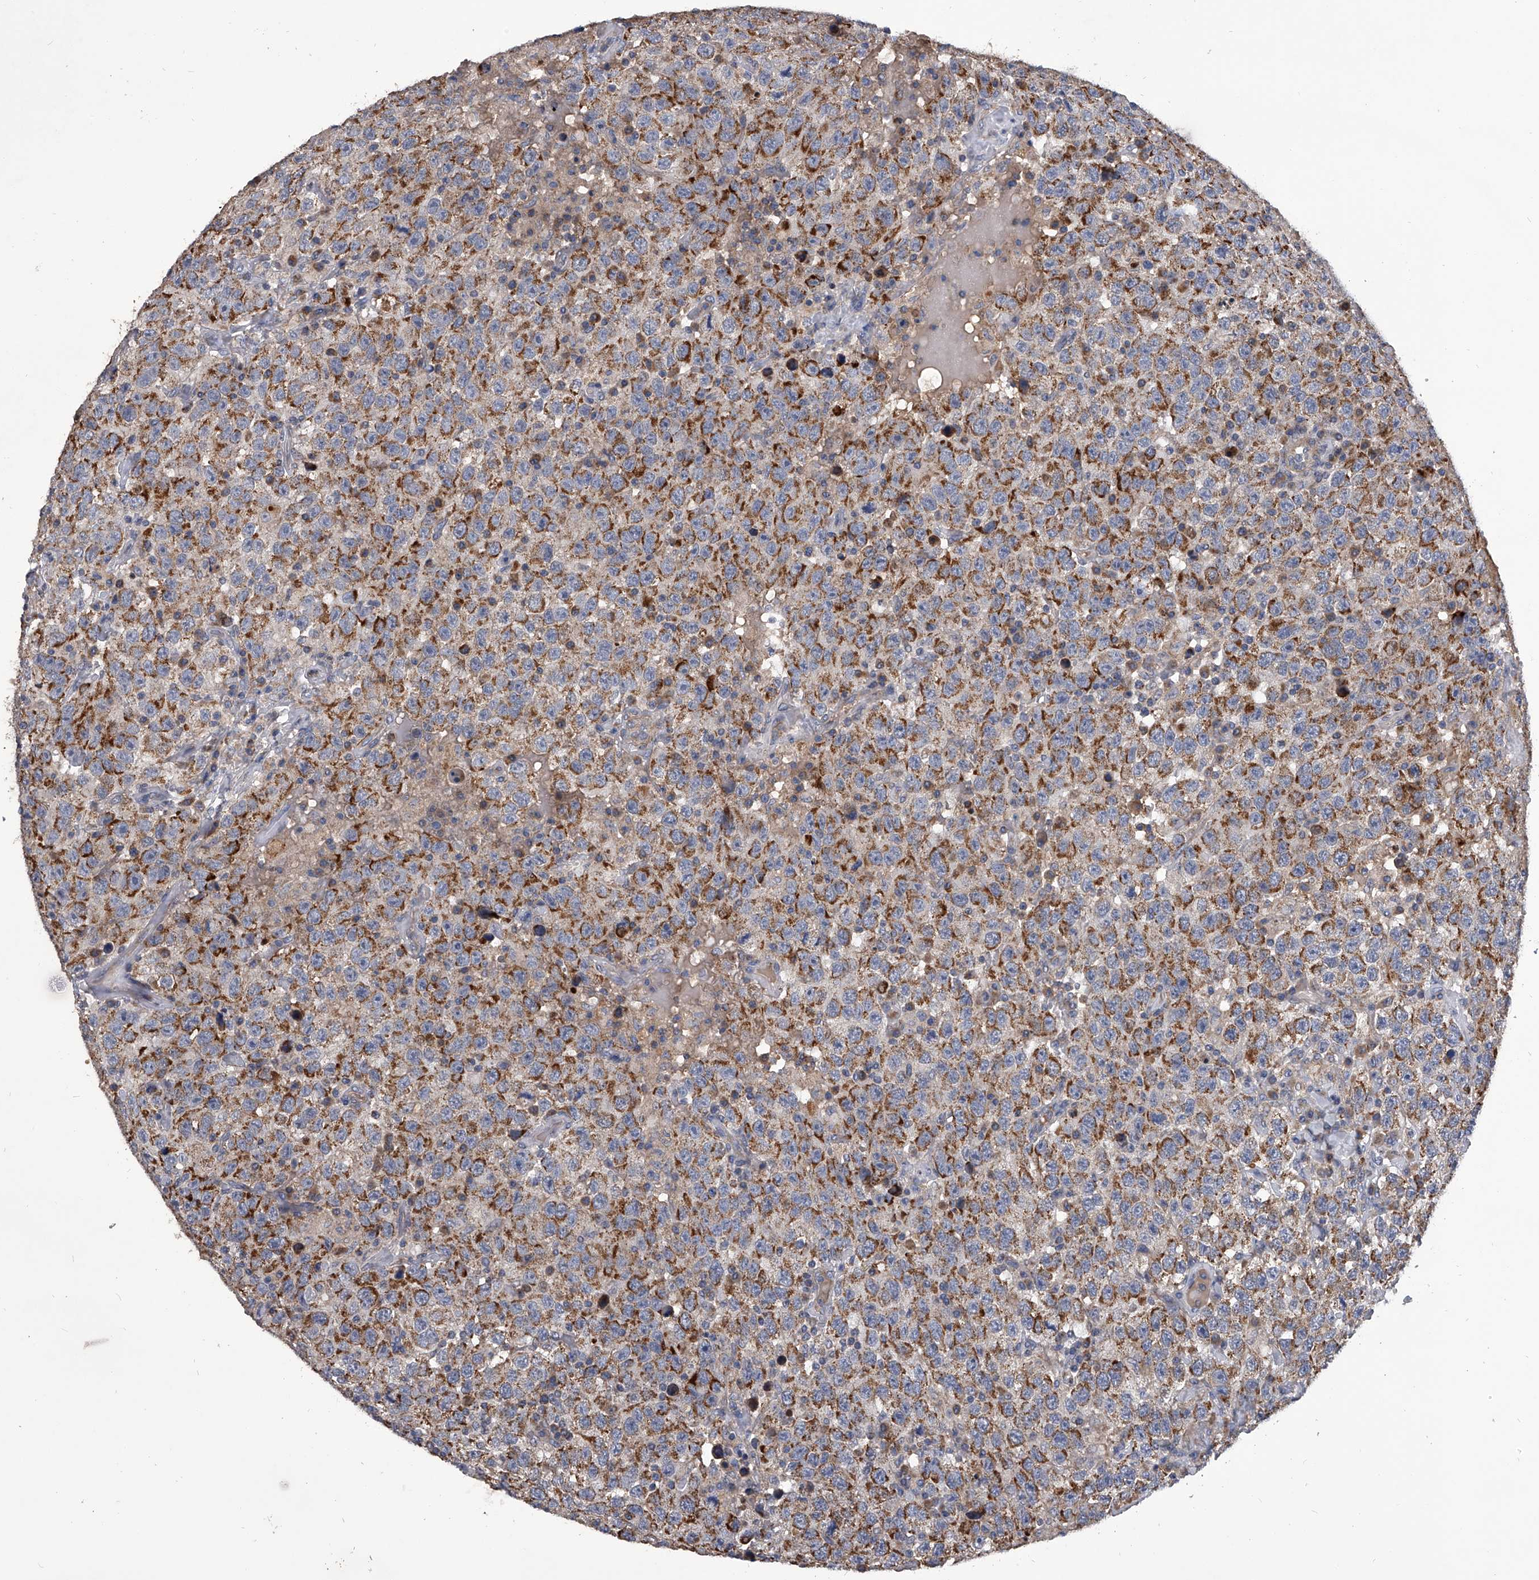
{"staining": {"intensity": "moderate", "quantity": ">75%", "location": "cytoplasmic/membranous"}, "tissue": "testis cancer", "cell_type": "Tumor cells", "image_type": "cancer", "snomed": [{"axis": "morphology", "description": "Seminoma, NOS"}, {"axis": "topography", "description": "Testis"}], "caption": "Immunohistochemical staining of human testis cancer (seminoma) shows medium levels of moderate cytoplasmic/membranous protein staining in approximately >75% of tumor cells.", "gene": "NRP1", "patient": {"sex": "male", "age": 41}}